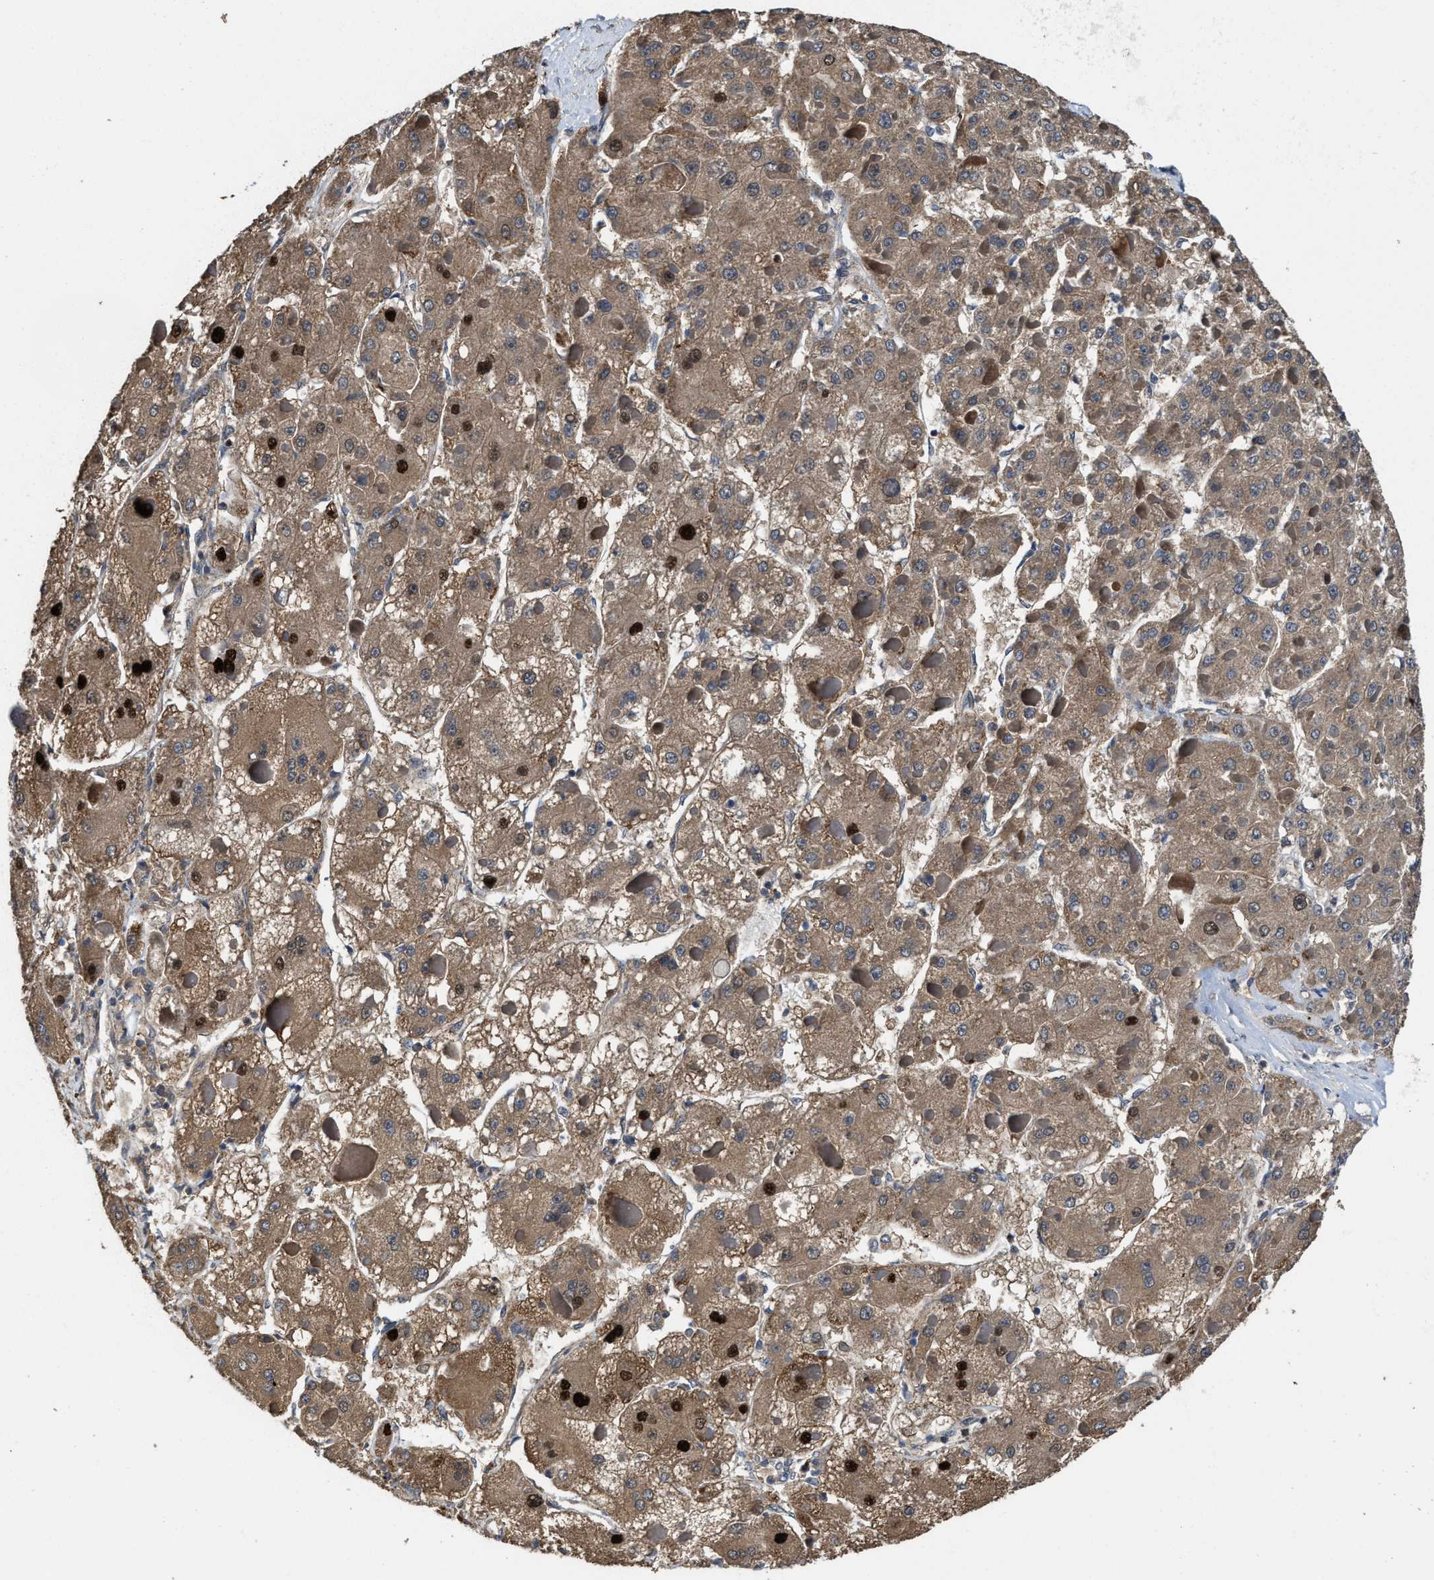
{"staining": {"intensity": "moderate", "quantity": ">75%", "location": "cytoplasmic/membranous,nuclear"}, "tissue": "liver cancer", "cell_type": "Tumor cells", "image_type": "cancer", "snomed": [{"axis": "morphology", "description": "Carcinoma, Hepatocellular, NOS"}, {"axis": "topography", "description": "Liver"}], "caption": "A photomicrograph of liver hepatocellular carcinoma stained for a protein shows moderate cytoplasmic/membranous and nuclear brown staining in tumor cells. (brown staining indicates protein expression, while blue staining denotes nuclei).", "gene": "ZNF20", "patient": {"sex": "female", "age": 73}}